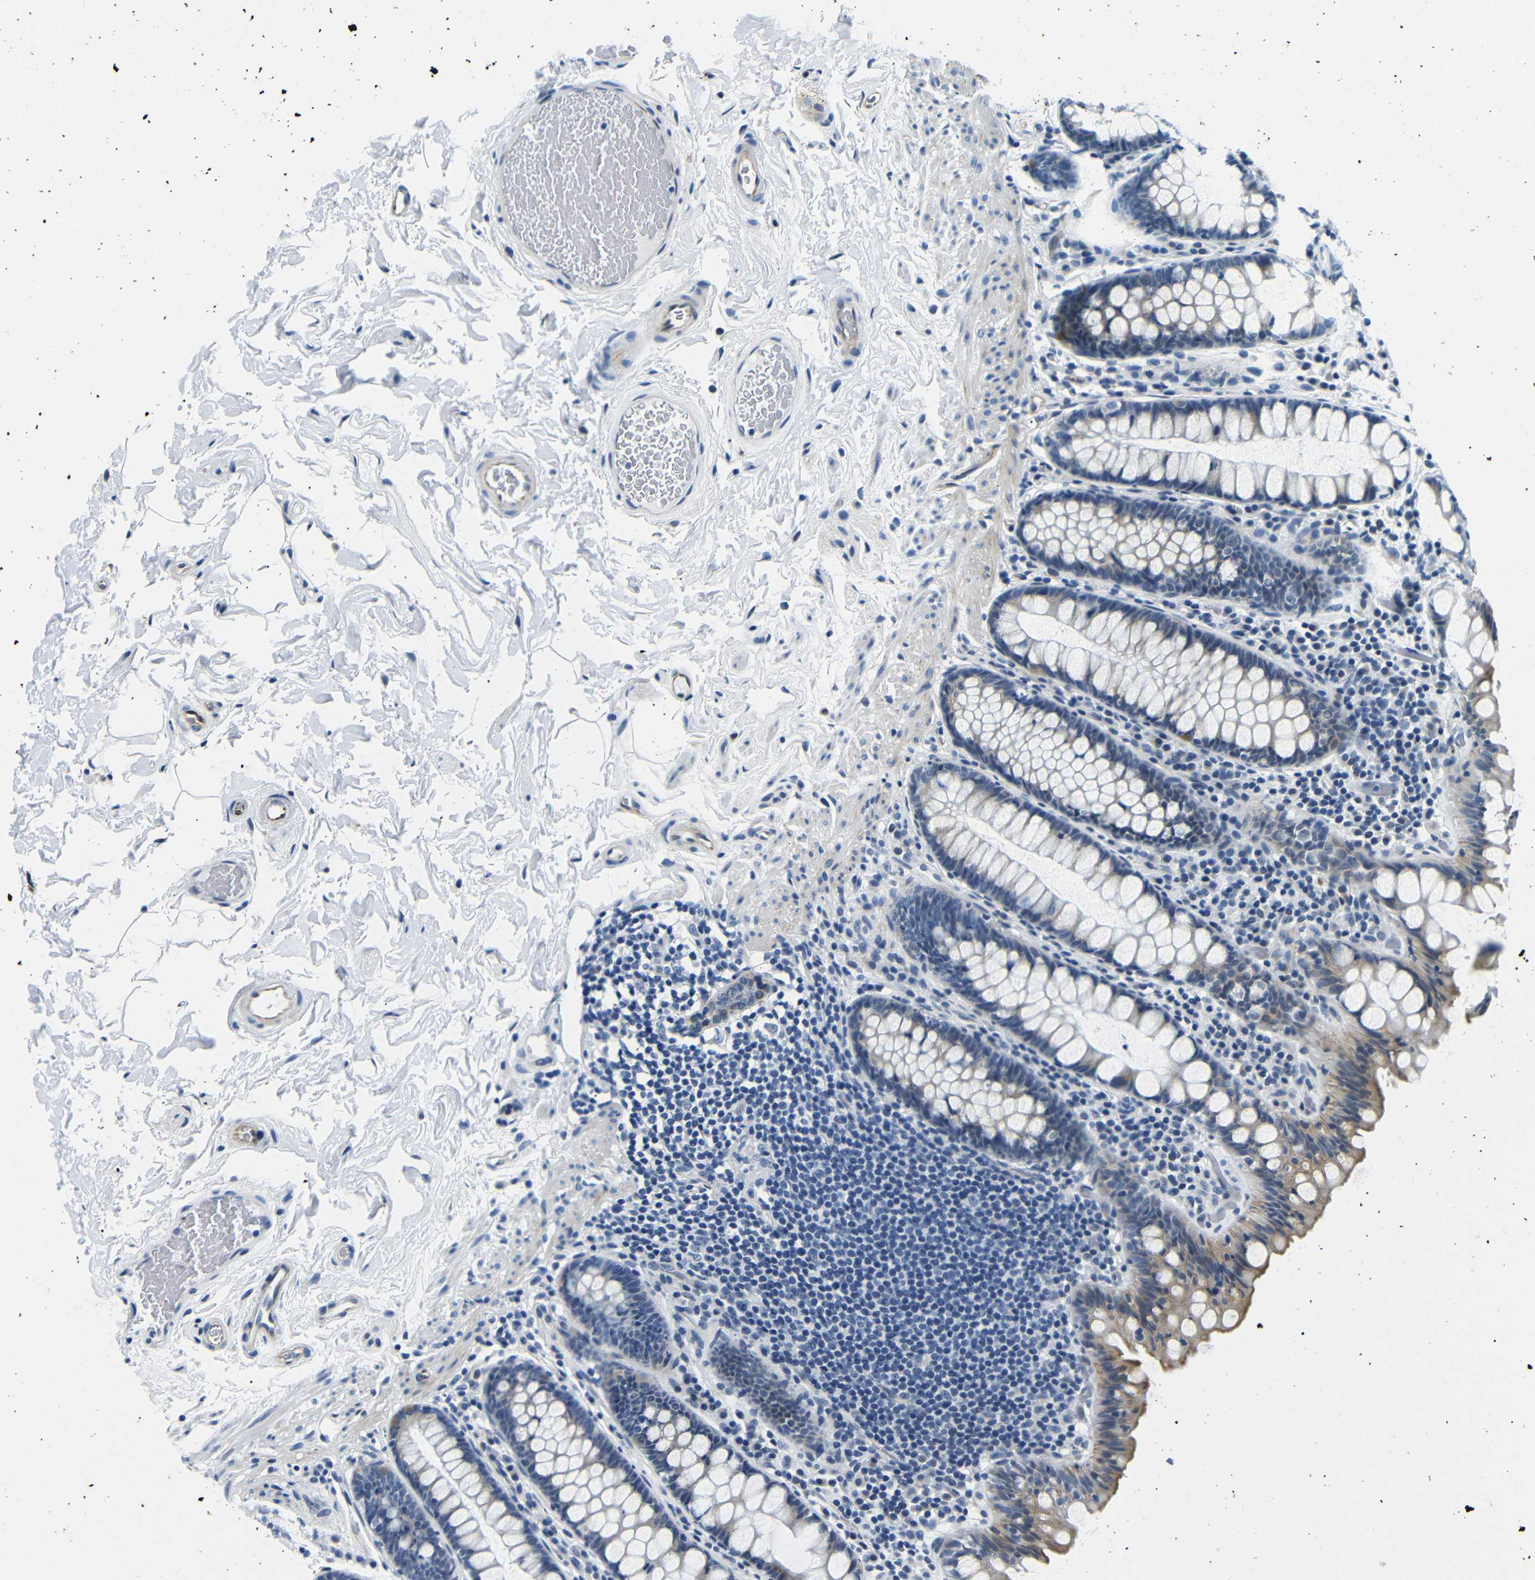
{"staining": {"intensity": "weak", "quantity": "25%-75%", "location": "cytoplasmic/membranous"}, "tissue": "colon", "cell_type": "Endothelial cells", "image_type": "normal", "snomed": [{"axis": "morphology", "description": "Normal tissue, NOS"}, {"axis": "topography", "description": "Colon"}], "caption": "Colon stained with IHC displays weak cytoplasmic/membranous positivity in approximately 25%-75% of endothelial cells. Immunohistochemistry (ihc) stains the protein of interest in brown and the nuclei are stained blue.", "gene": "TAFA1", "patient": {"sex": "female", "age": 80}}